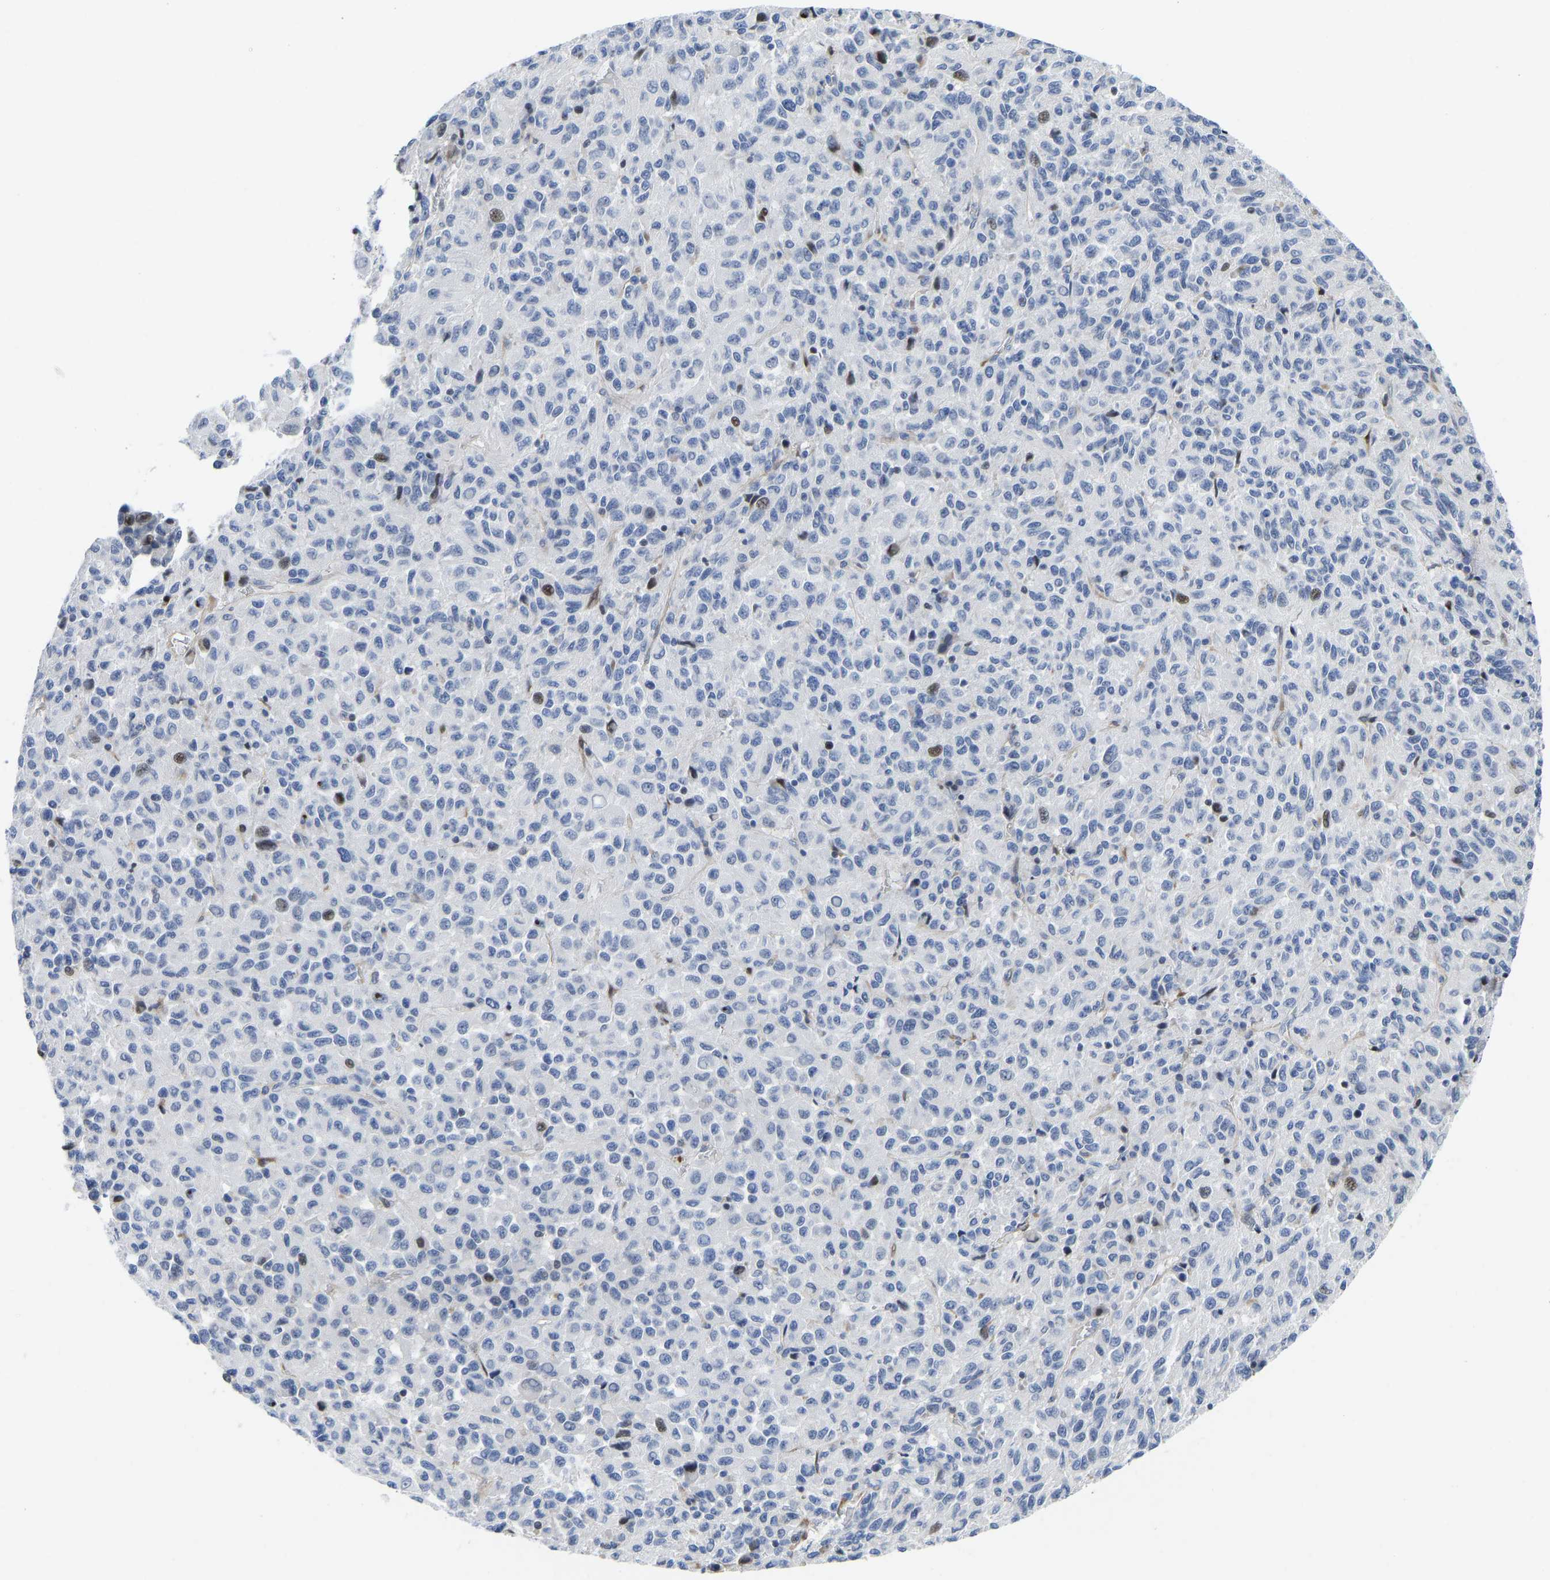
{"staining": {"intensity": "moderate", "quantity": "<25%", "location": "nuclear"}, "tissue": "melanoma", "cell_type": "Tumor cells", "image_type": "cancer", "snomed": [{"axis": "morphology", "description": "Malignant melanoma, Metastatic site"}, {"axis": "topography", "description": "Lung"}], "caption": "A brown stain highlights moderate nuclear positivity of a protein in human malignant melanoma (metastatic site) tumor cells.", "gene": "HDAC5", "patient": {"sex": "male", "age": 64}}